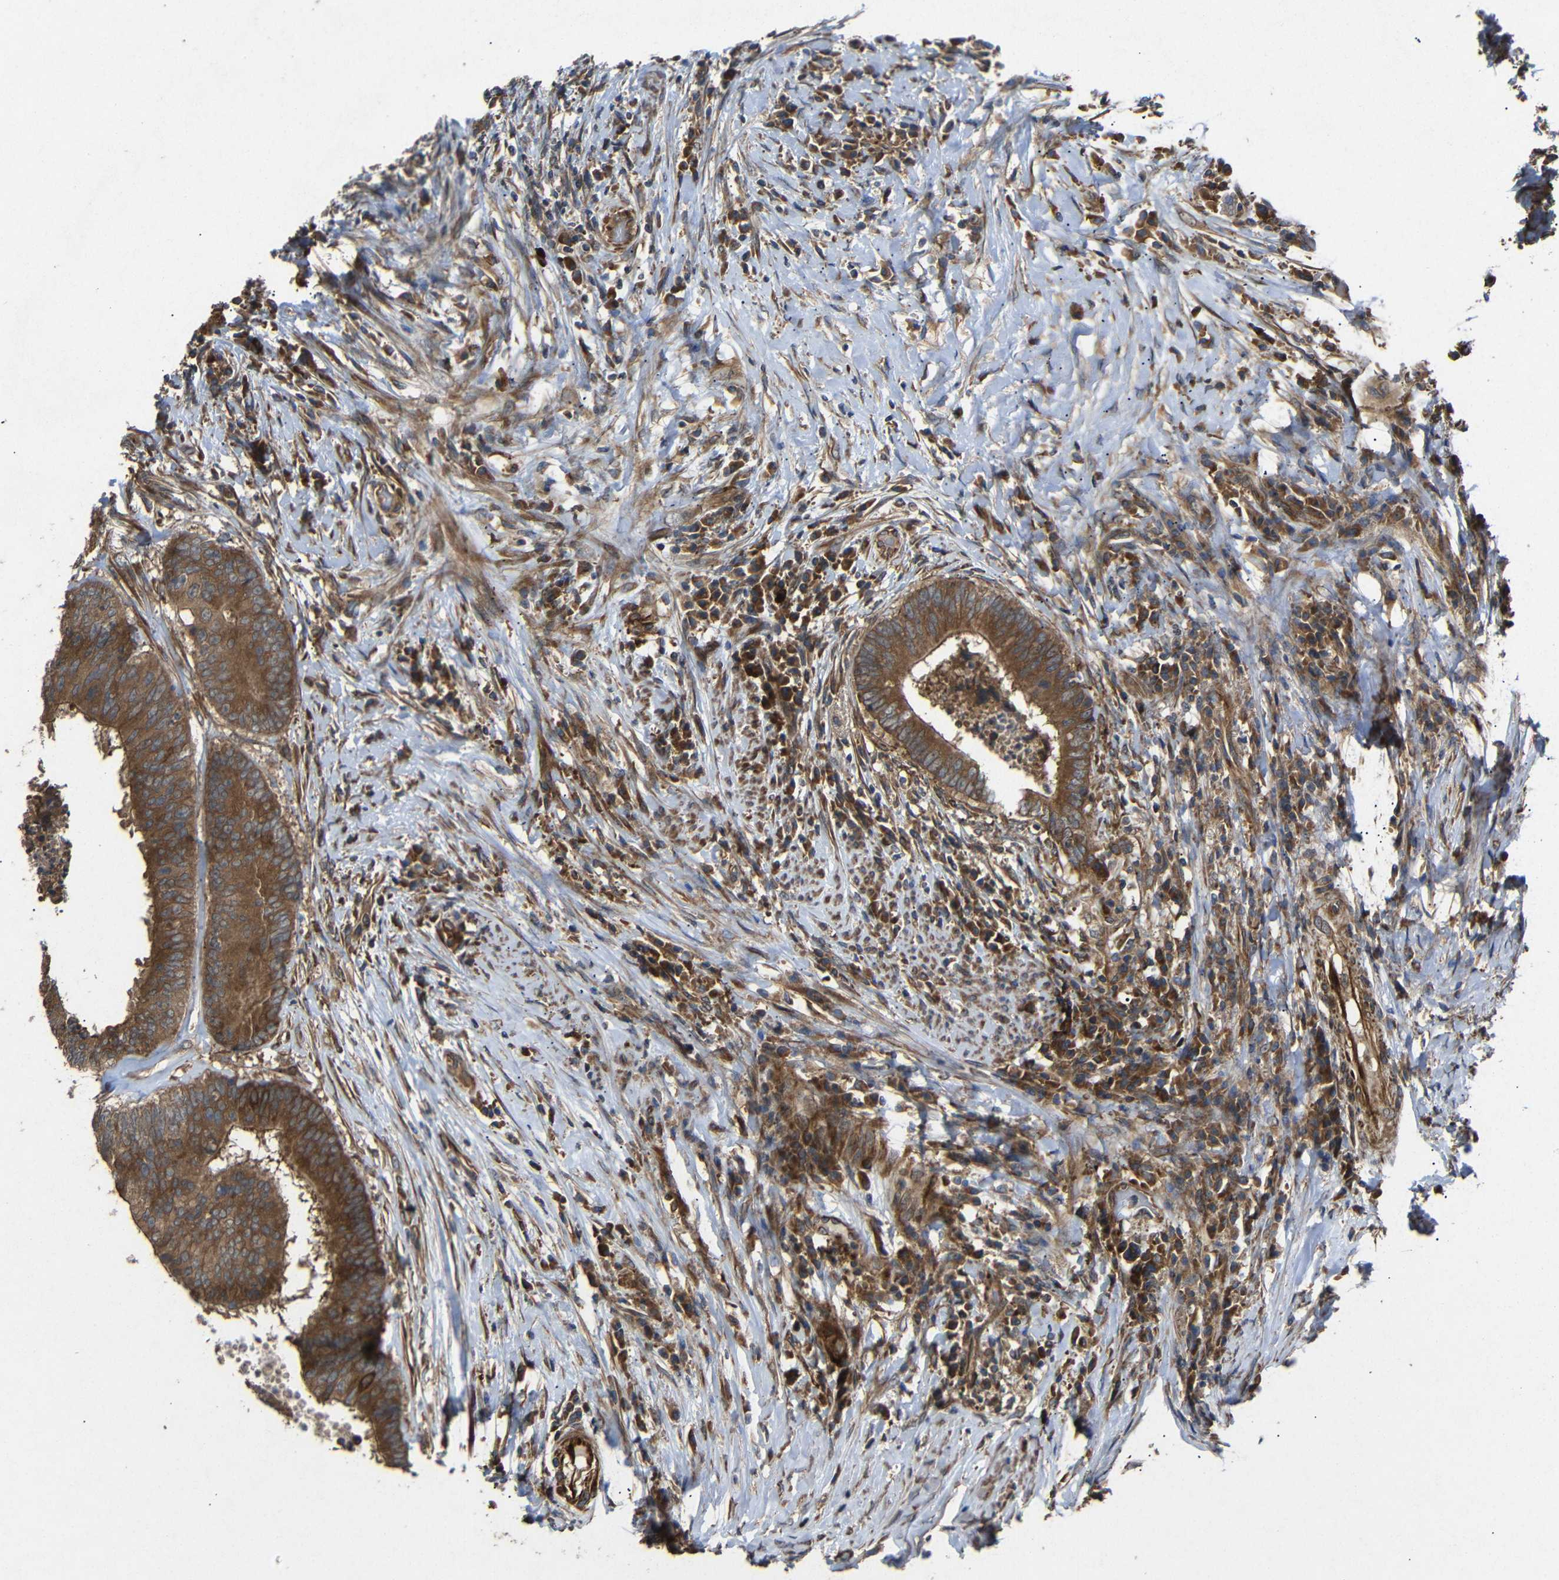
{"staining": {"intensity": "strong", "quantity": ">75%", "location": "cytoplasmic/membranous"}, "tissue": "colorectal cancer", "cell_type": "Tumor cells", "image_type": "cancer", "snomed": [{"axis": "morphology", "description": "Adenocarcinoma, NOS"}, {"axis": "topography", "description": "Rectum"}], "caption": "This image shows colorectal cancer (adenocarcinoma) stained with immunohistochemistry to label a protein in brown. The cytoplasmic/membranous of tumor cells show strong positivity for the protein. Nuclei are counter-stained blue.", "gene": "EIF2S1", "patient": {"sex": "male", "age": 72}}